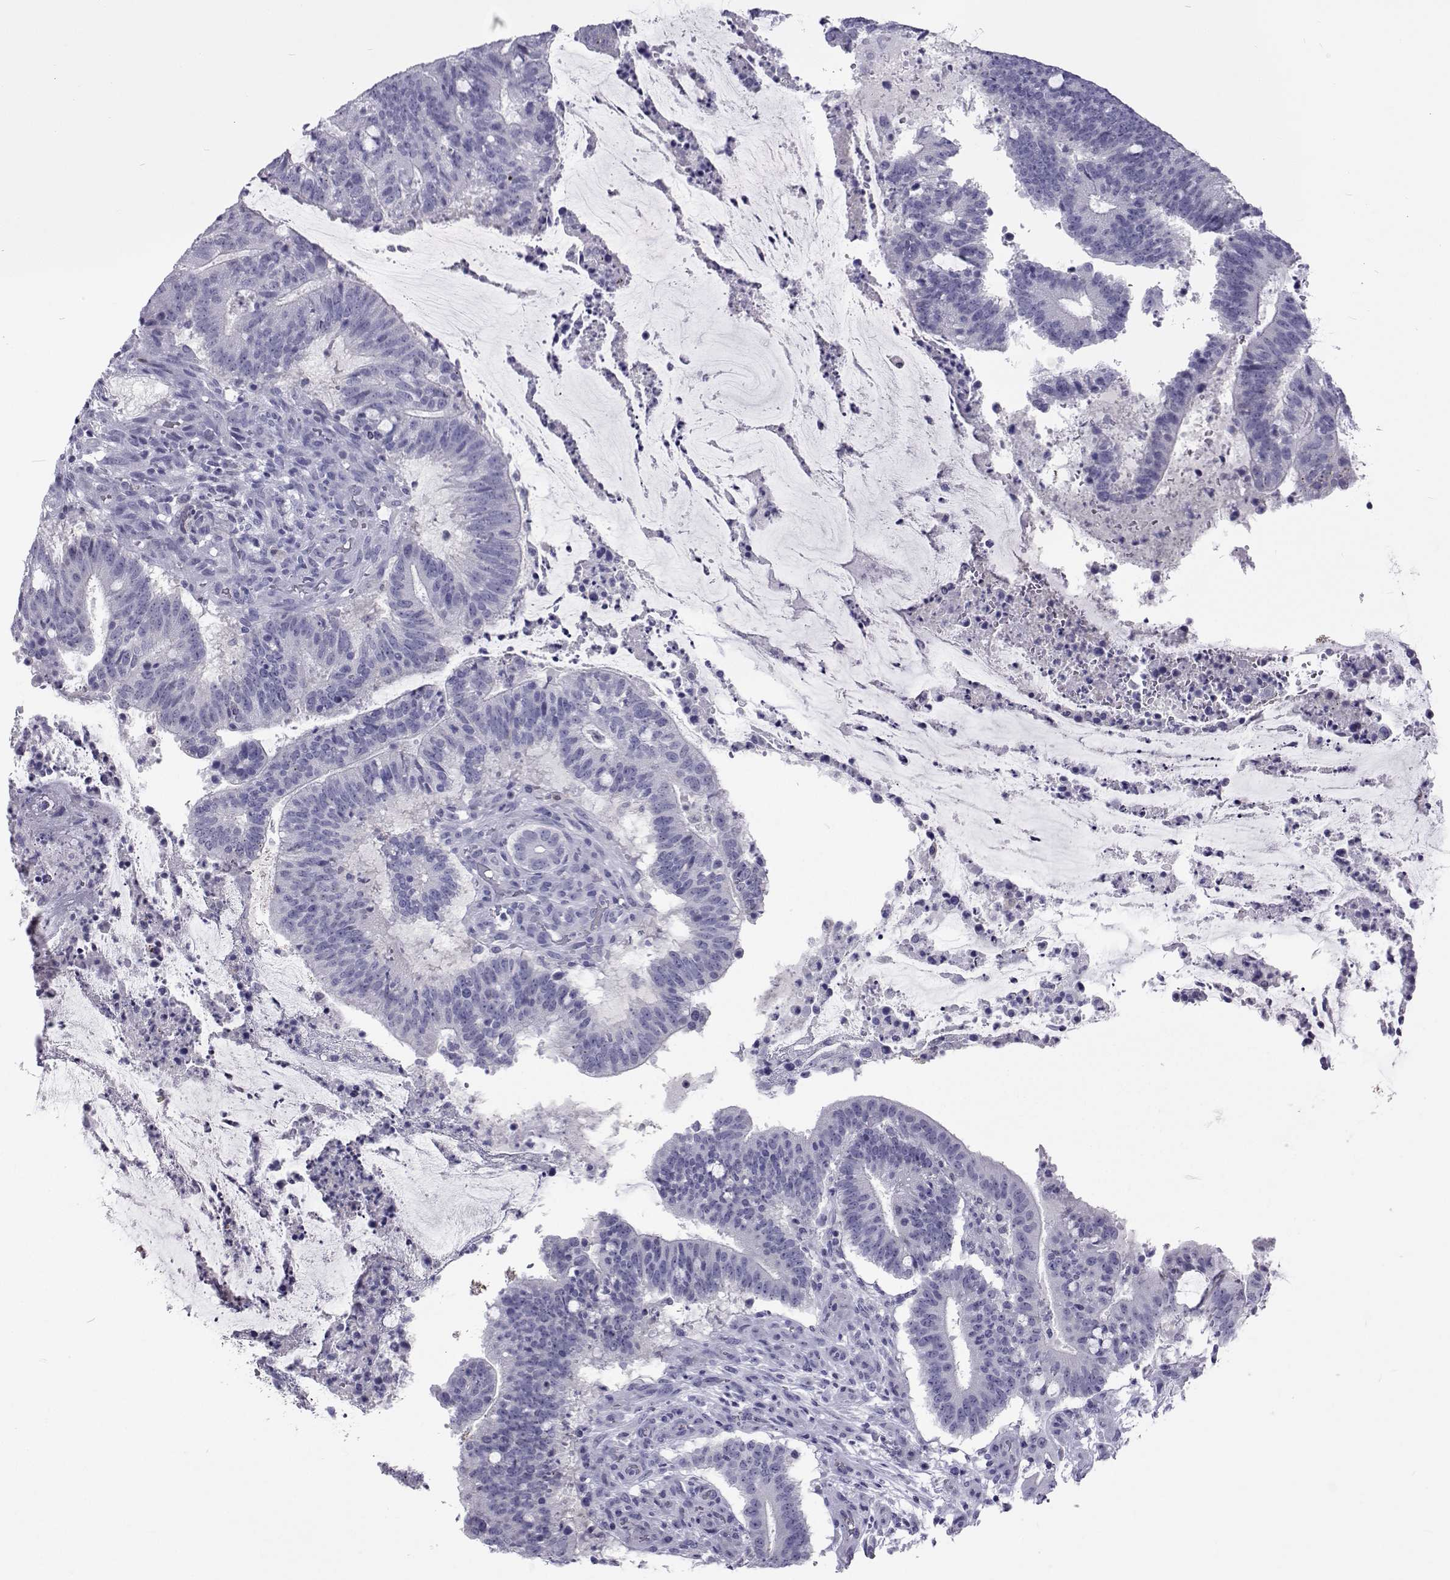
{"staining": {"intensity": "negative", "quantity": "none", "location": "none"}, "tissue": "colorectal cancer", "cell_type": "Tumor cells", "image_type": "cancer", "snomed": [{"axis": "morphology", "description": "Adenocarcinoma, NOS"}, {"axis": "topography", "description": "Colon"}], "caption": "An immunohistochemistry histopathology image of colorectal cancer is shown. There is no staining in tumor cells of colorectal cancer.", "gene": "GALM", "patient": {"sex": "female", "age": 43}}